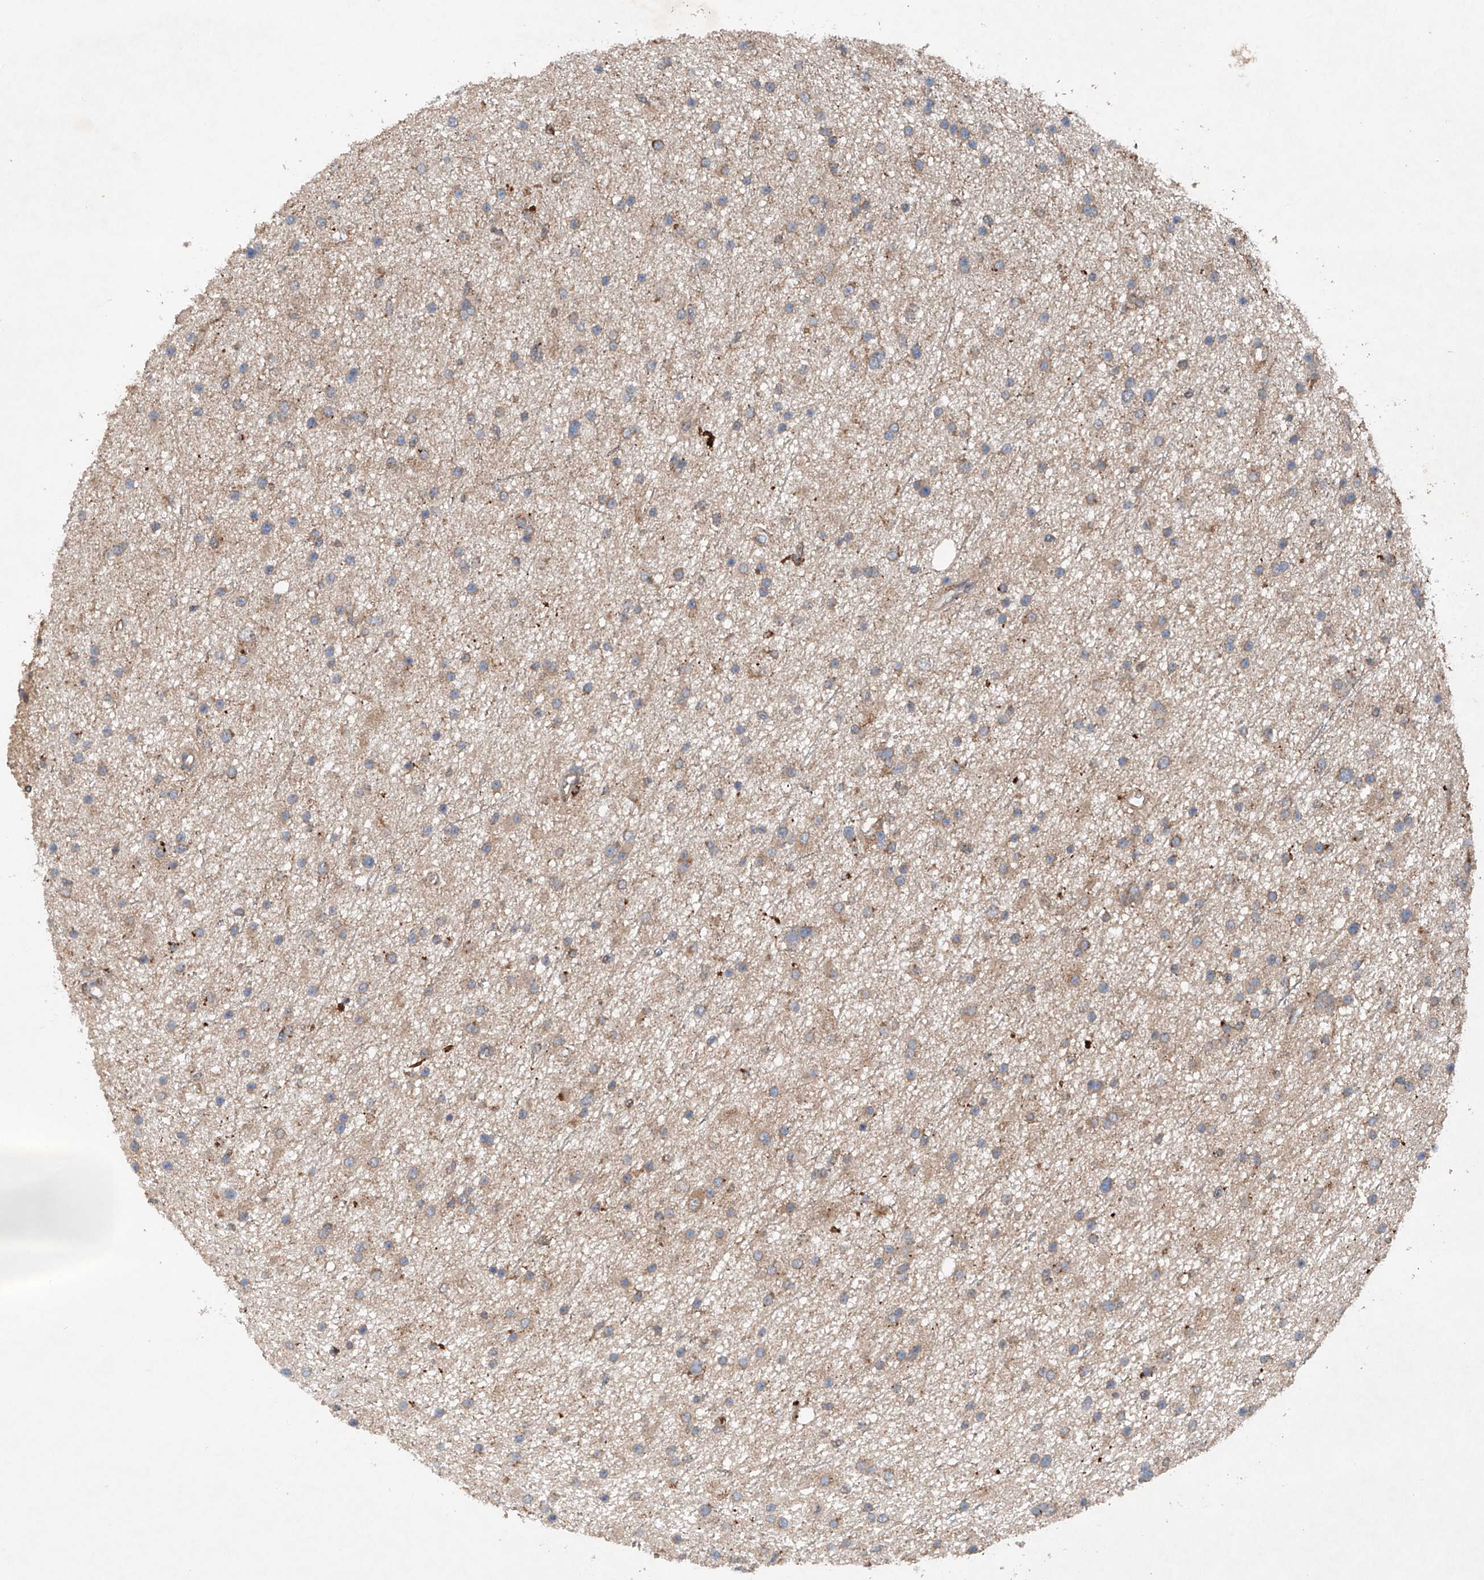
{"staining": {"intensity": "weak", "quantity": ">75%", "location": "cytoplasmic/membranous"}, "tissue": "glioma", "cell_type": "Tumor cells", "image_type": "cancer", "snomed": [{"axis": "morphology", "description": "Glioma, malignant, Low grade"}, {"axis": "topography", "description": "Cerebral cortex"}], "caption": "DAB (3,3'-diaminobenzidine) immunohistochemical staining of glioma shows weak cytoplasmic/membranous protein positivity in approximately >75% of tumor cells.", "gene": "CEP85L", "patient": {"sex": "female", "age": 39}}